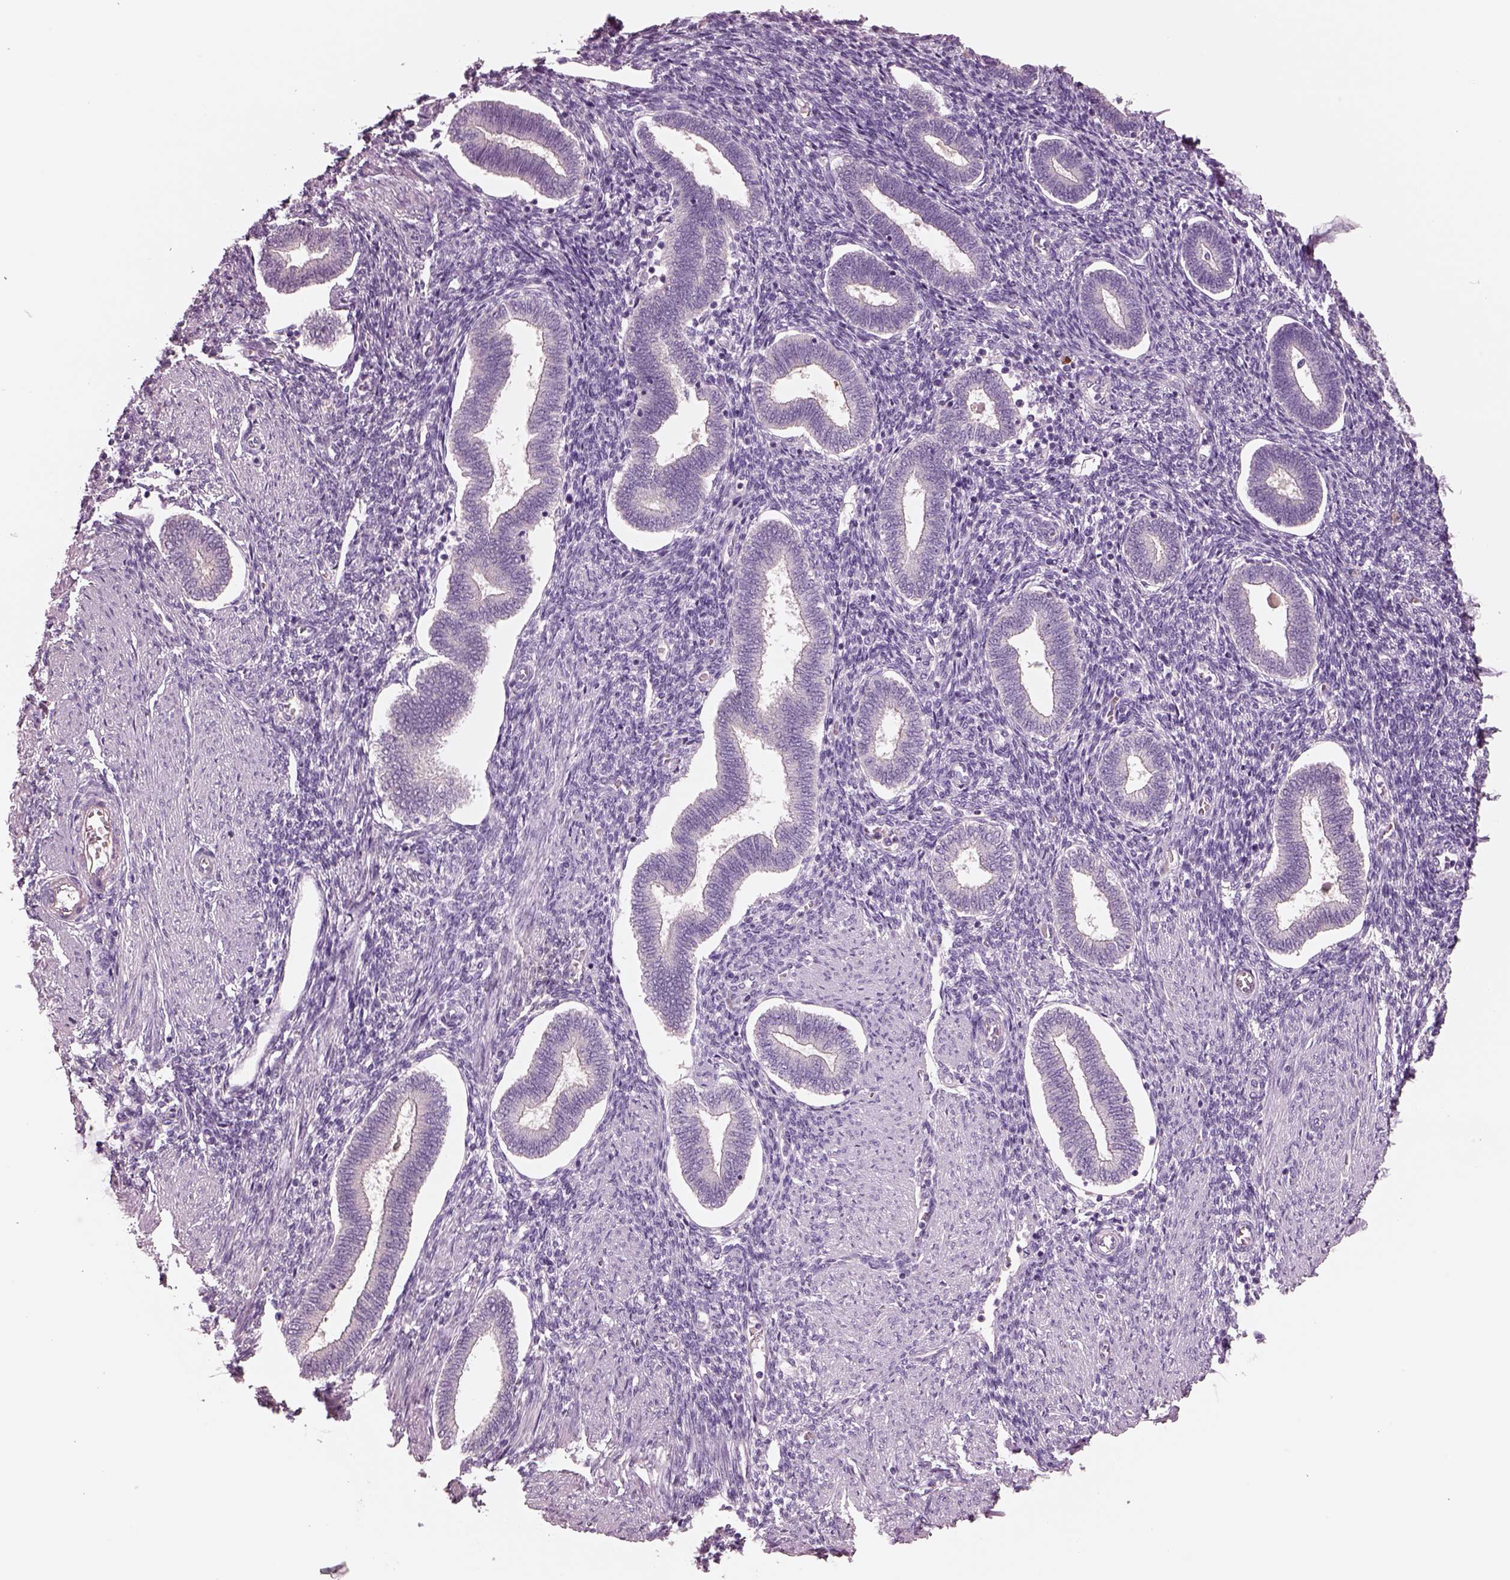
{"staining": {"intensity": "negative", "quantity": "none", "location": "none"}, "tissue": "endometrium", "cell_type": "Cells in endometrial stroma", "image_type": "normal", "snomed": [{"axis": "morphology", "description": "Normal tissue, NOS"}, {"axis": "topography", "description": "Endometrium"}], "caption": "A histopathology image of human endometrium is negative for staining in cells in endometrial stroma. (Immunohistochemistry, brightfield microscopy, high magnification).", "gene": "IGLL1", "patient": {"sex": "female", "age": 42}}